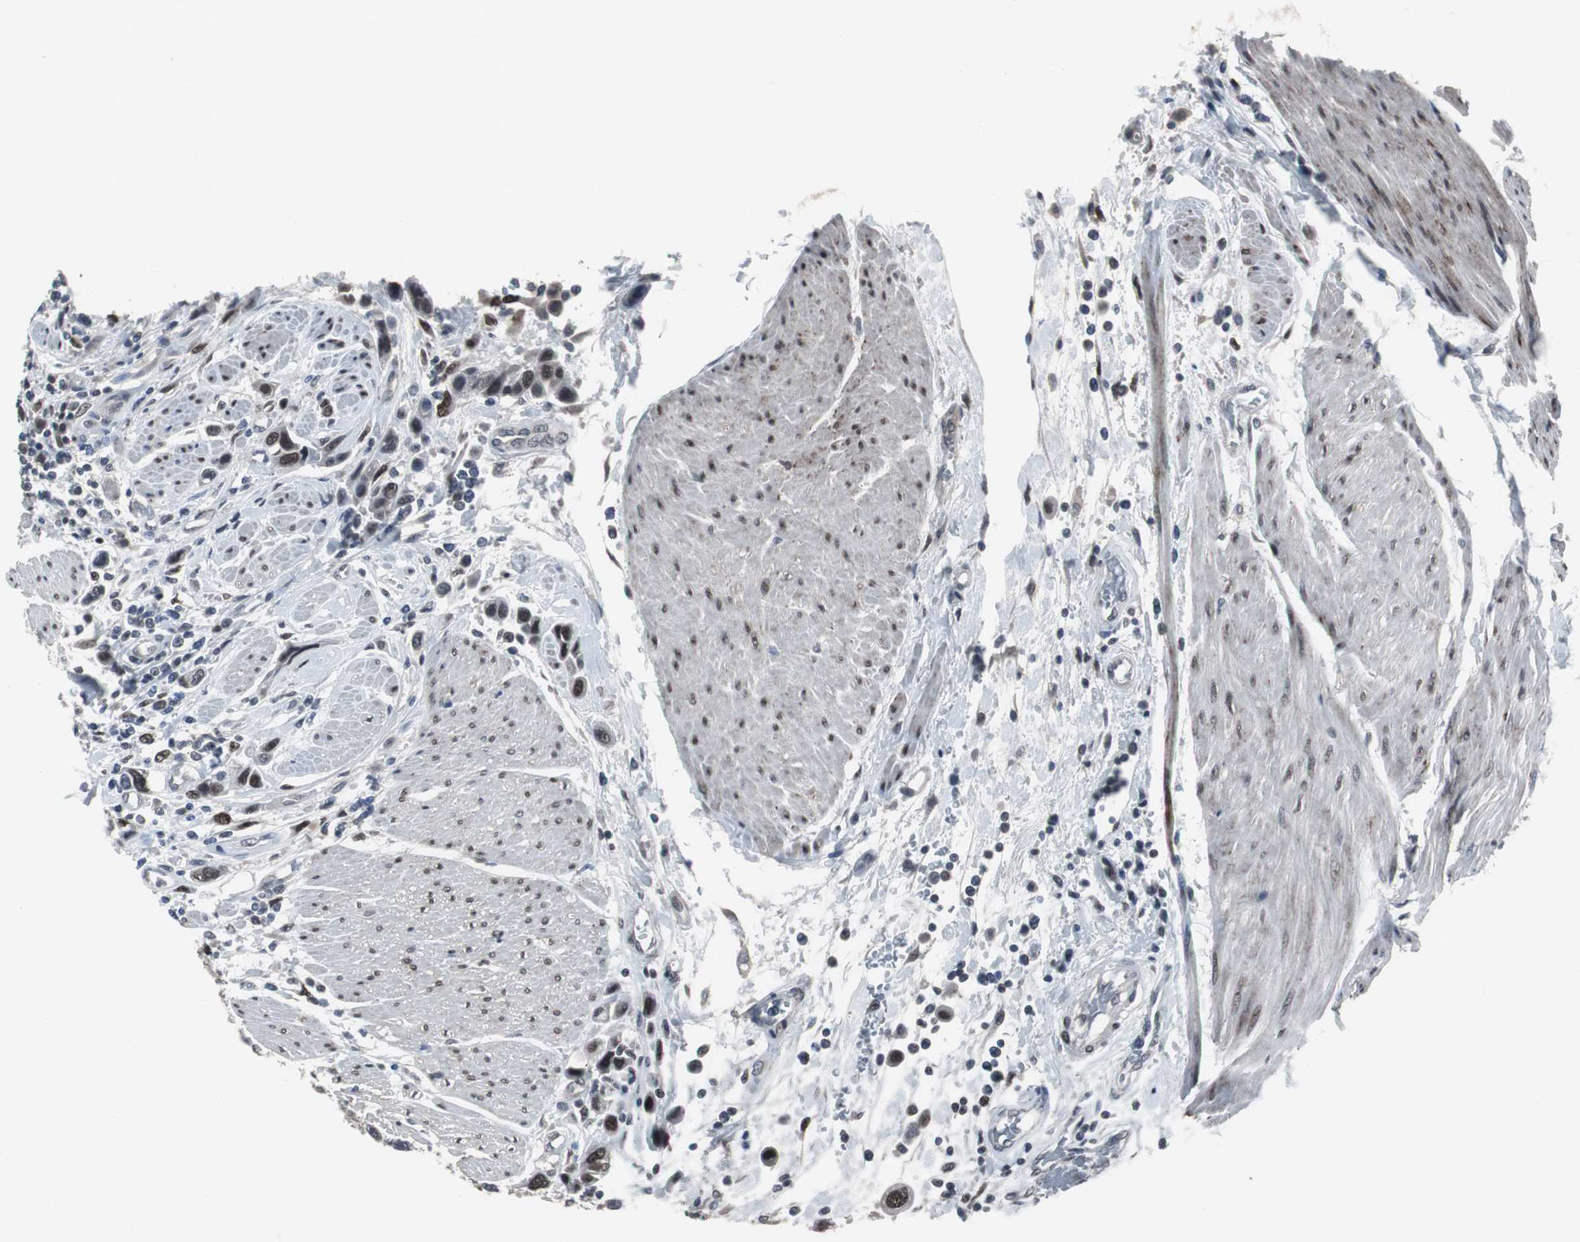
{"staining": {"intensity": "strong", "quantity": ">75%", "location": "nuclear"}, "tissue": "urothelial cancer", "cell_type": "Tumor cells", "image_type": "cancer", "snomed": [{"axis": "morphology", "description": "Urothelial carcinoma, High grade"}, {"axis": "topography", "description": "Urinary bladder"}], "caption": "Immunohistochemical staining of urothelial cancer demonstrates high levels of strong nuclear protein staining in about >75% of tumor cells.", "gene": "FOXP4", "patient": {"sex": "male", "age": 50}}